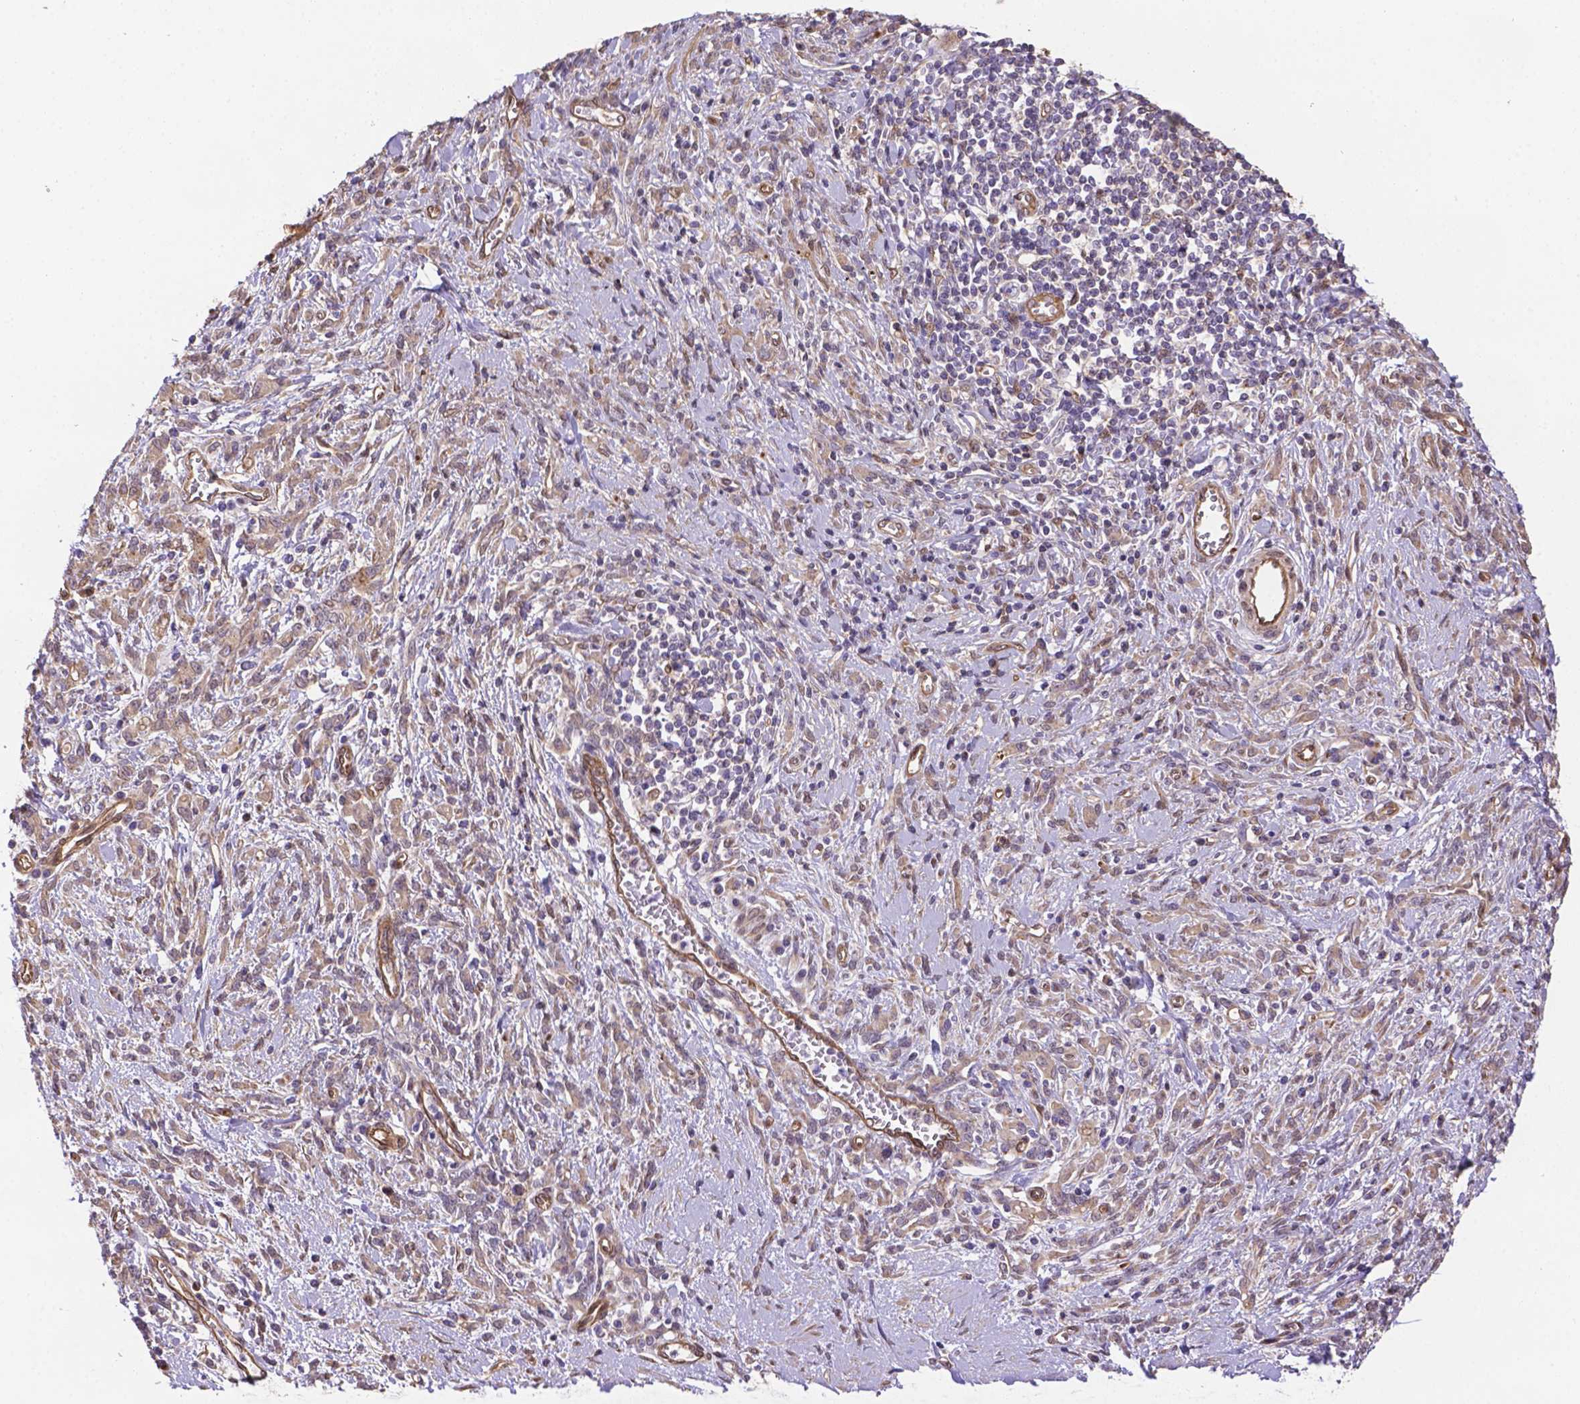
{"staining": {"intensity": "weak", "quantity": ">75%", "location": "cytoplasmic/membranous"}, "tissue": "stomach cancer", "cell_type": "Tumor cells", "image_type": "cancer", "snomed": [{"axis": "morphology", "description": "Adenocarcinoma, NOS"}, {"axis": "topography", "description": "Stomach"}], "caption": "Brown immunohistochemical staining in human stomach cancer (adenocarcinoma) exhibits weak cytoplasmic/membranous positivity in about >75% of tumor cells. Nuclei are stained in blue.", "gene": "YAP1", "patient": {"sex": "female", "age": 57}}